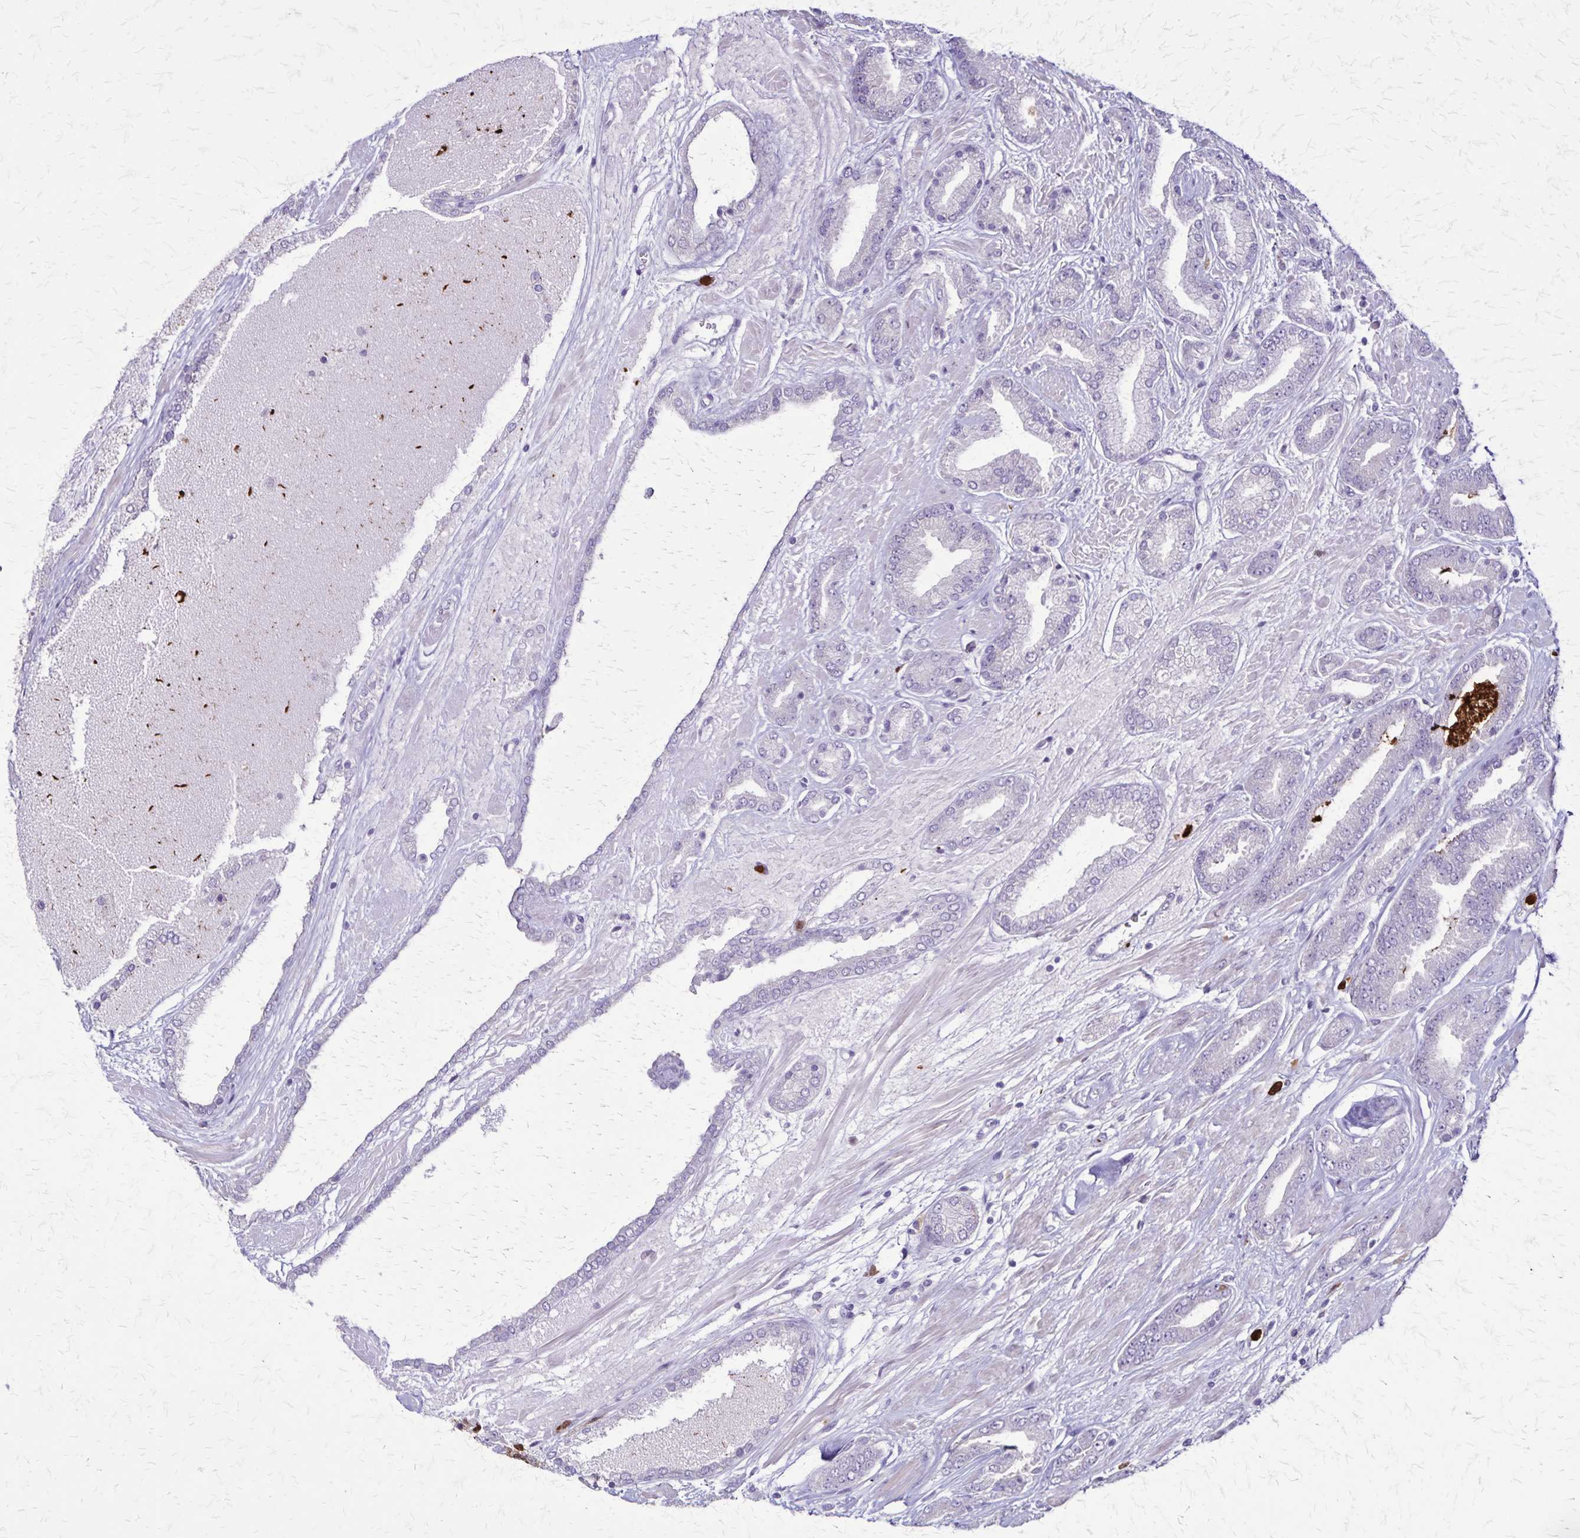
{"staining": {"intensity": "negative", "quantity": "none", "location": "none"}, "tissue": "prostate cancer", "cell_type": "Tumor cells", "image_type": "cancer", "snomed": [{"axis": "morphology", "description": "Adenocarcinoma, High grade"}, {"axis": "topography", "description": "Prostate"}], "caption": "Immunohistochemistry (IHC) of prostate cancer reveals no staining in tumor cells.", "gene": "ULBP3", "patient": {"sex": "male", "age": 56}}